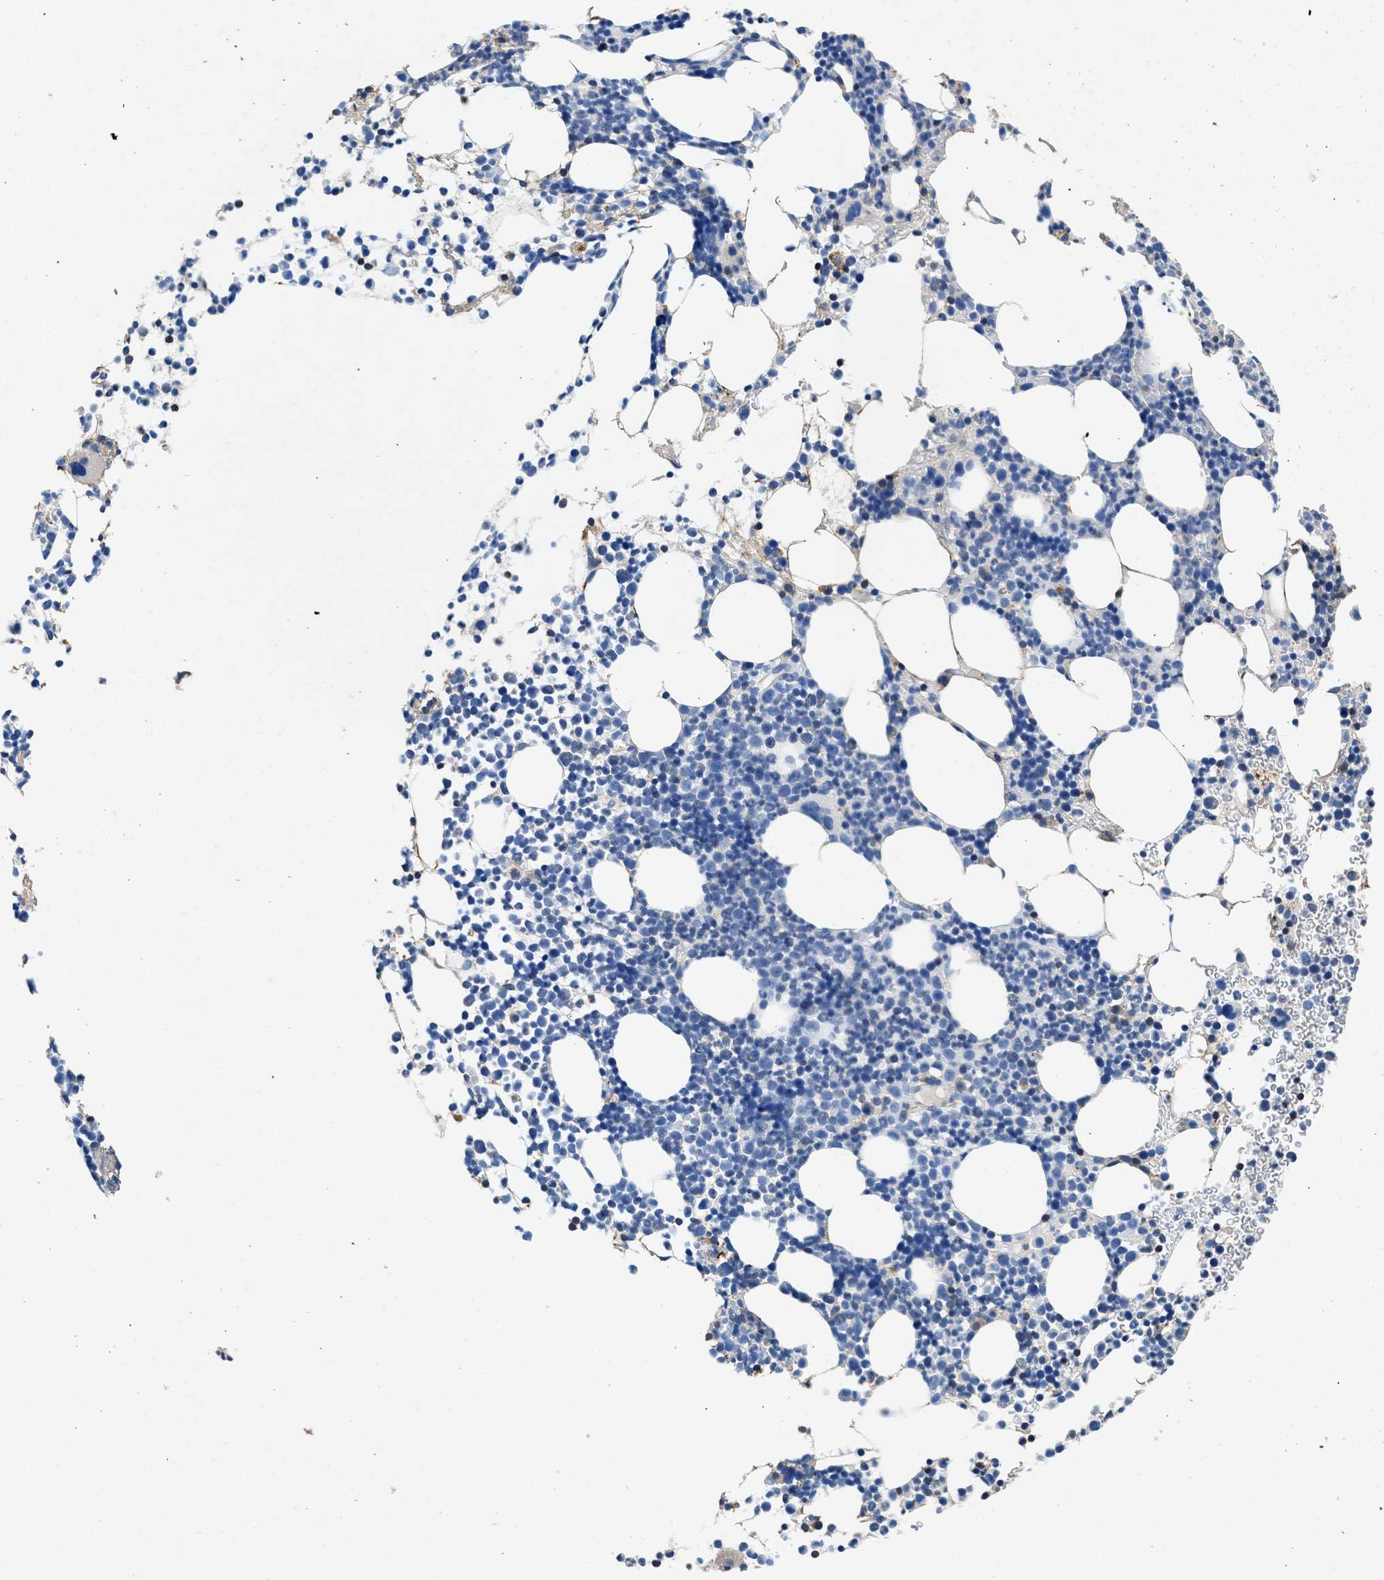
{"staining": {"intensity": "negative", "quantity": "none", "location": "none"}, "tissue": "bone marrow", "cell_type": "Hematopoietic cells", "image_type": "normal", "snomed": [{"axis": "morphology", "description": "Normal tissue, NOS"}, {"axis": "morphology", "description": "Inflammation, NOS"}, {"axis": "topography", "description": "Bone marrow"}], "caption": "This micrograph is of normal bone marrow stained with immunohistochemistry to label a protein in brown with the nuclei are counter-stained blue. There is no positivity in hematopoietic cells.", "gene": "KCNQ4", "patient": {"sex": "female", "age": 67}}